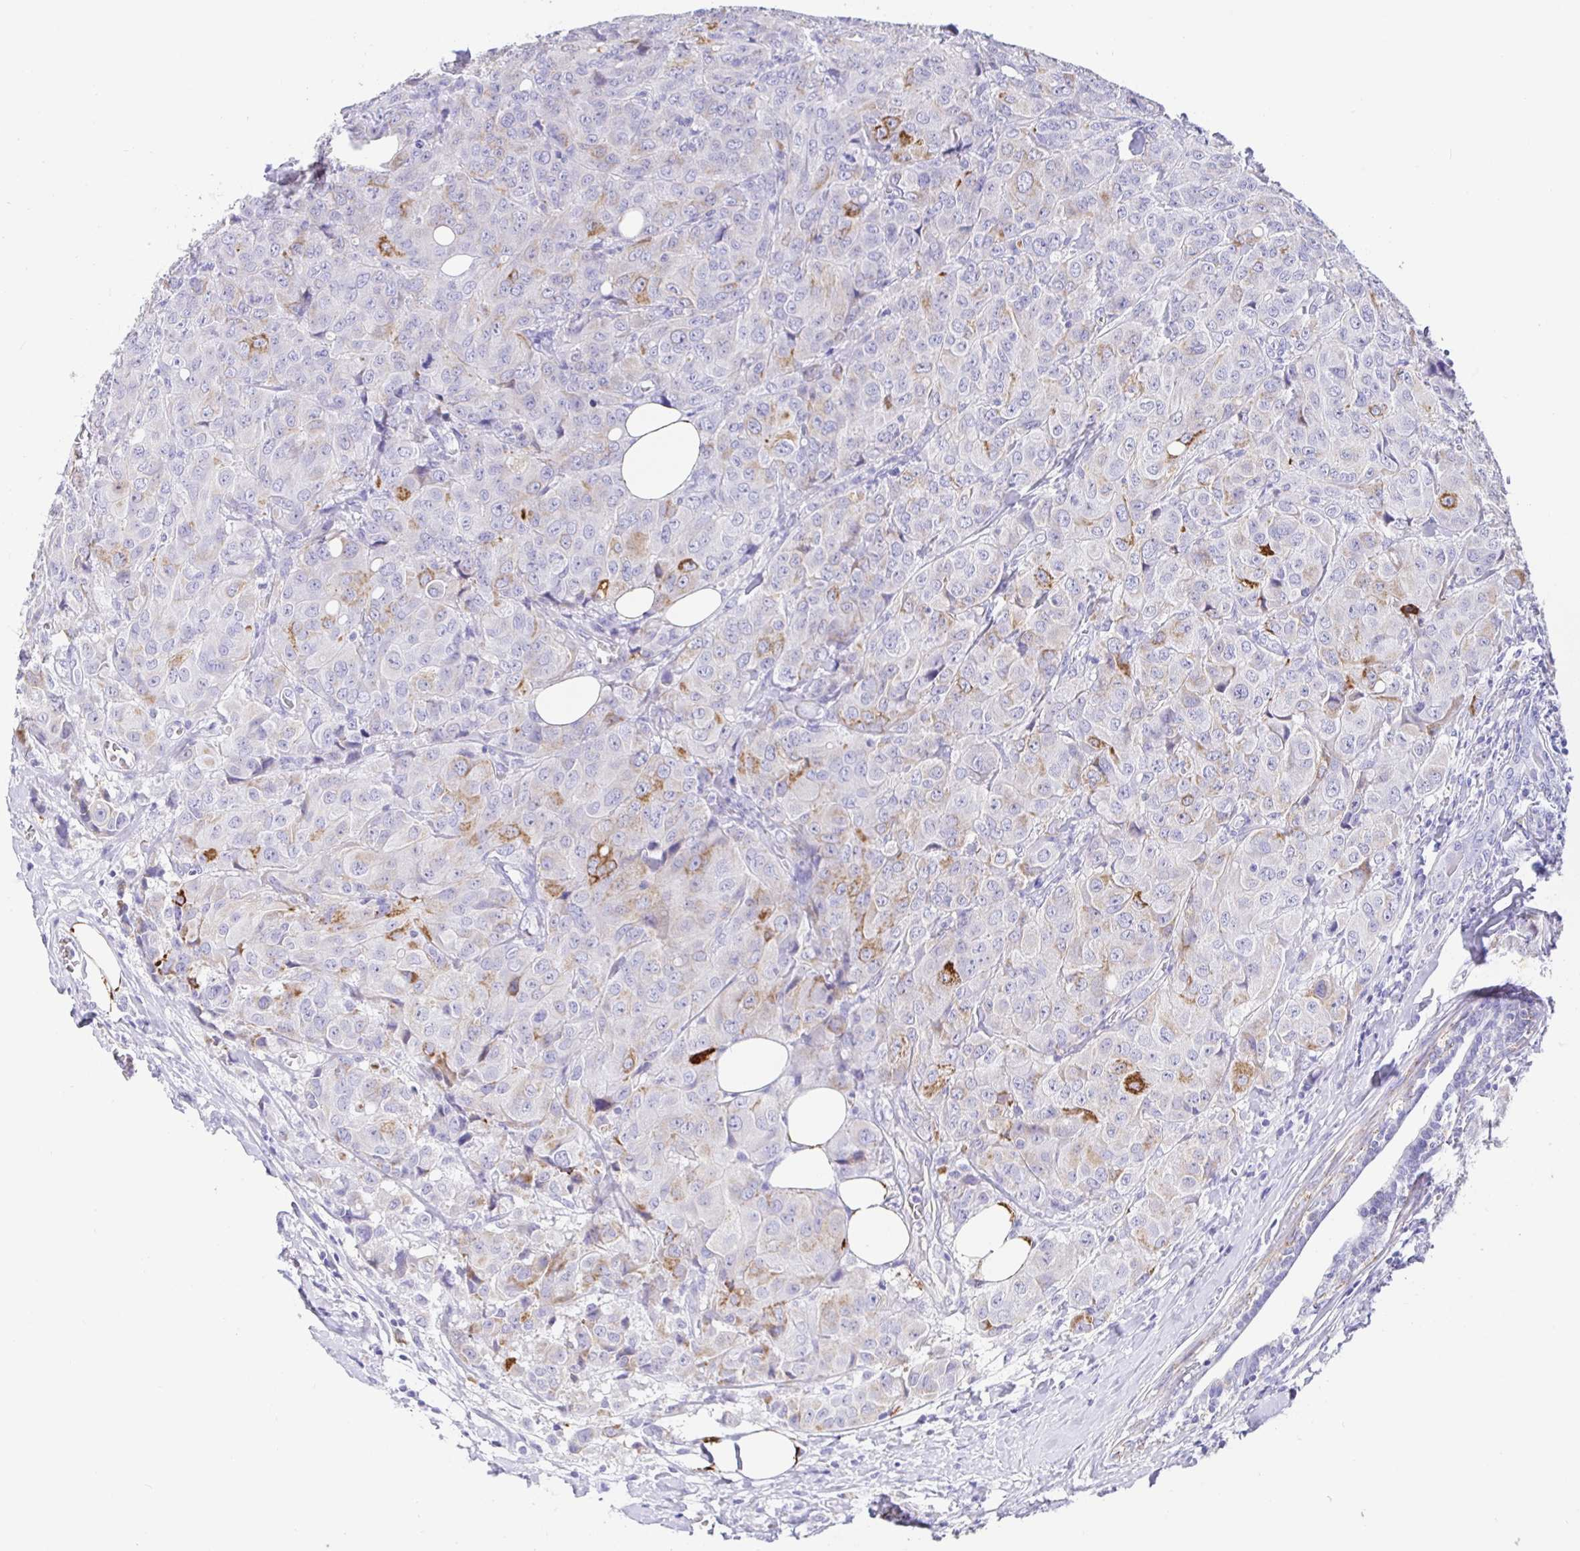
{"staining": {"intensity": "strong", "quantity": "<25%", "location": "cytoplasmic/membranous"}, "tissue": "breast cancer", "cell_type": "Tumor cells", "image_type": "cancer", "snomed": [{"axis": "morphology", "description": "Duct carcinoma"}, {"axis": "topography", "description": "Breast"}], "caption": "Tumor cells reveal medium levels of strong cytoplasmic/membranous expression in about <25% of cells in breast intraductal carcinoma.", "gene": "MAOA", "patient": {"sex": "female", "age": 43}}